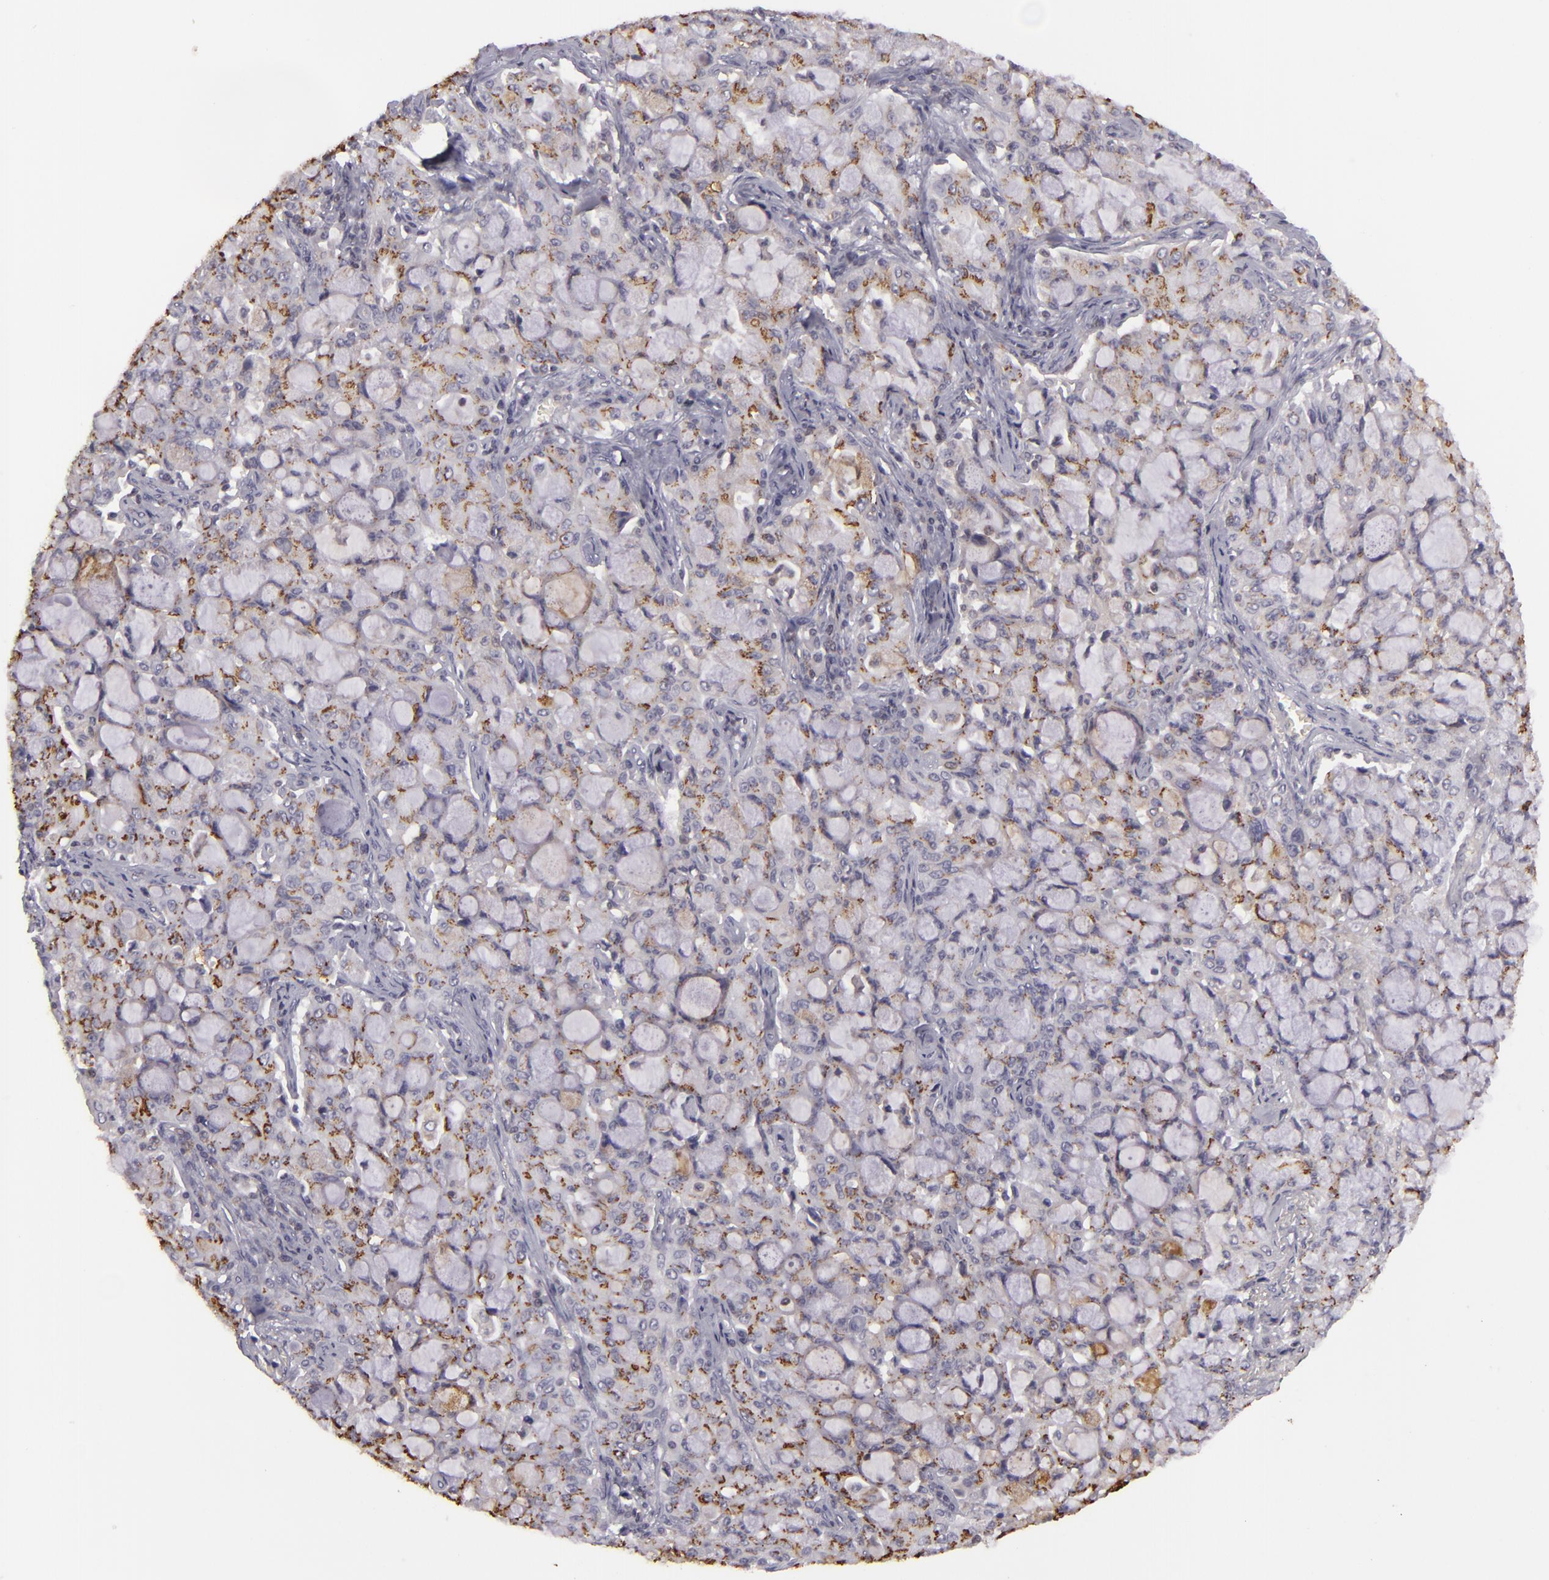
{"staining": {"intensity": "moderate", "quantity": "25%-75%", "location": "cytoplasmic/membranous"}, "tissue": "lung cancer", "cell_type": "Tumor cells", "image_type": "cancer", "snomed": [{"axis": "morphology", "description": "Adenocarcinoma, NOS"}, {"axis": "topography", "description": "Lung"}], "caption": "Lung adenocarcinoma stained with a protein marker displays moderate staining in tumor cells.", "gene": "KCNAB2", "patient": {"sex": "female", "age": 44}}